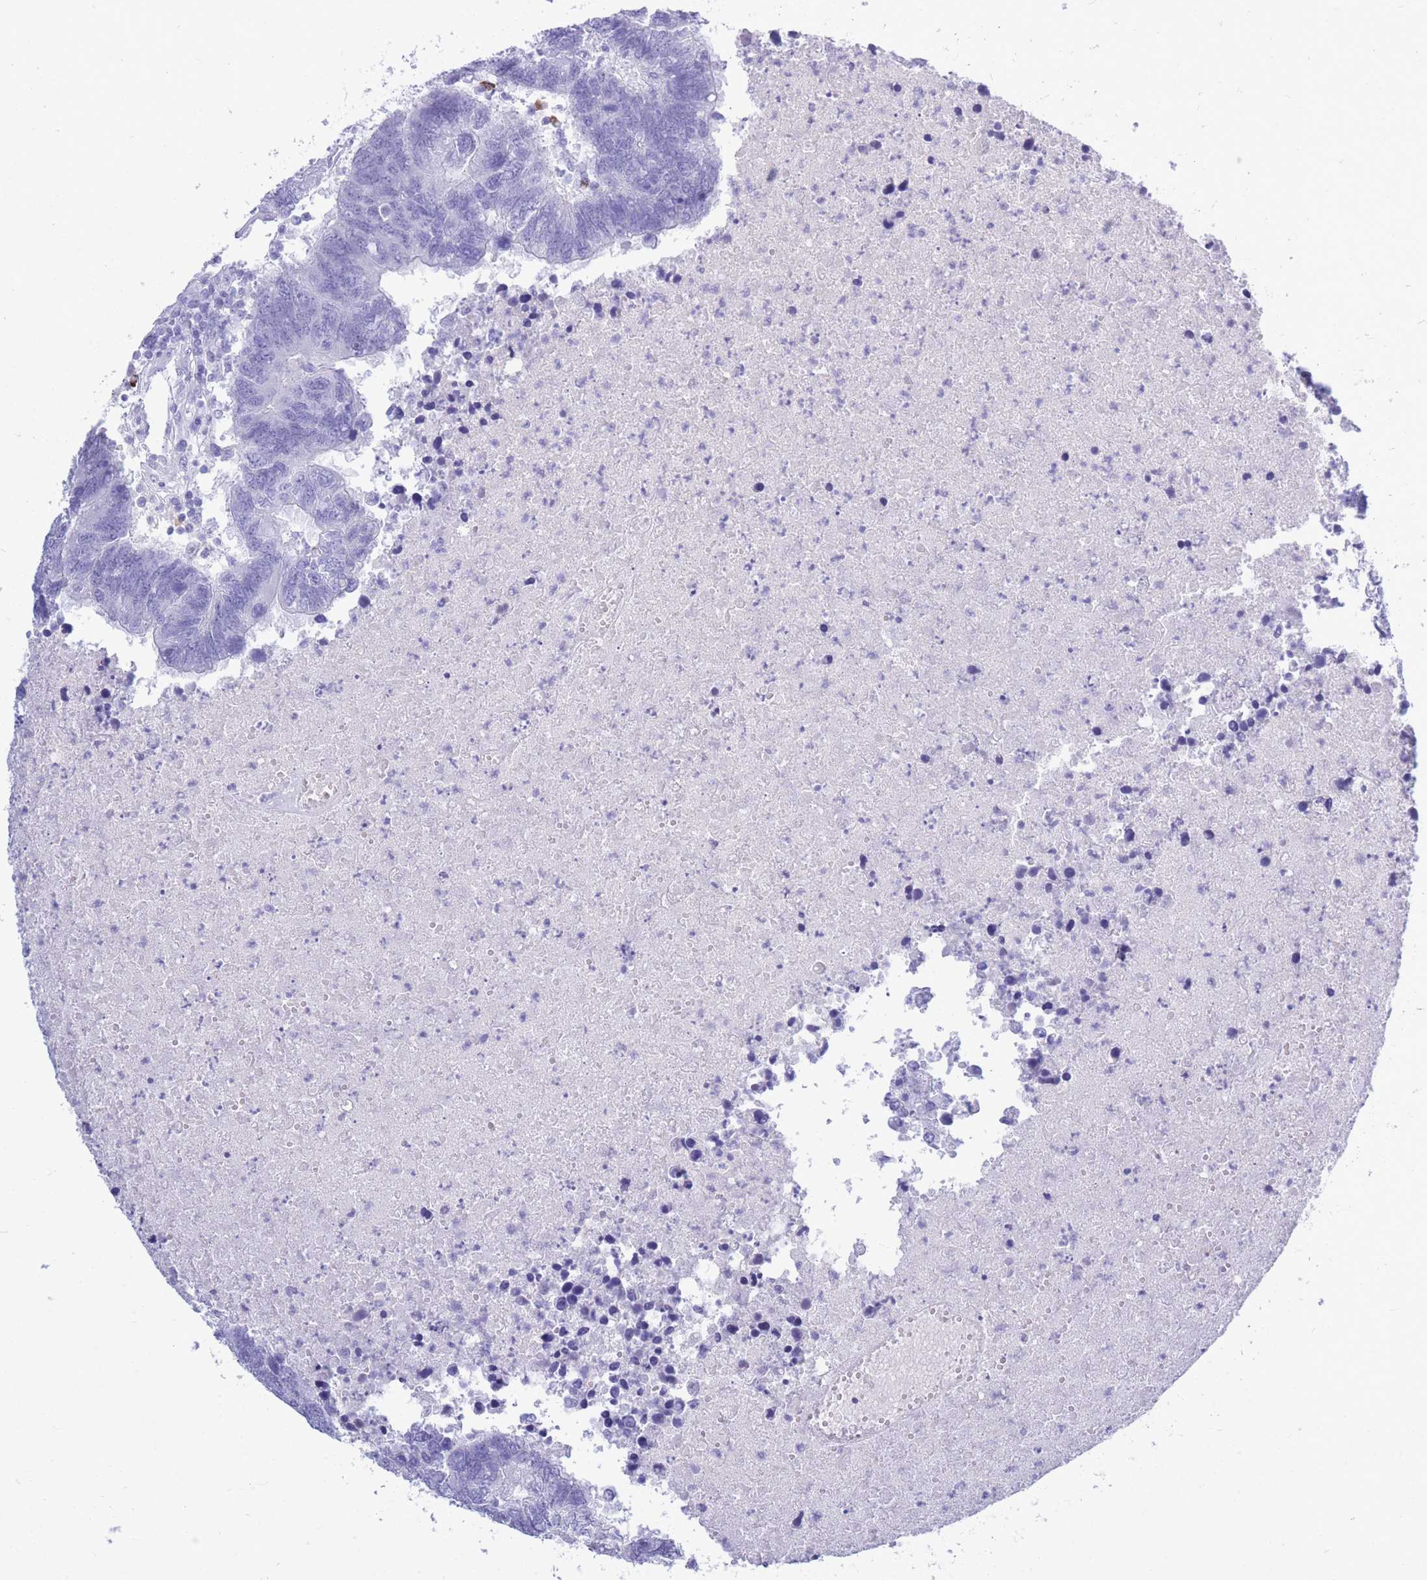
{"staining": {"intensity": "negative", "quantity": "none", "location": "none"}, "tissue": "colorectal cancer", "cell_type": "Tumor cells", "image_type": "cancer", "snomed": [{"axis": "morphology", "description": "Adenocarcinoma, NOS"}, {"axis": "topography", "description": "Colon"}], "caption": "This image is of adenocarcinoma (colorectal) stained with IHC to label a protein in brown with the nuclei are counter-stained blue. There is no expression in tumor cells. The staining was performed using DAB (3,3'-diaminobenzidine) to visualize the protein expression in brown, while the nuclei were stained in blue with hematoxylin (Magnification: 20x).", "gene": "ZFP62", "patient": {"sex": "female", "age": 48}}